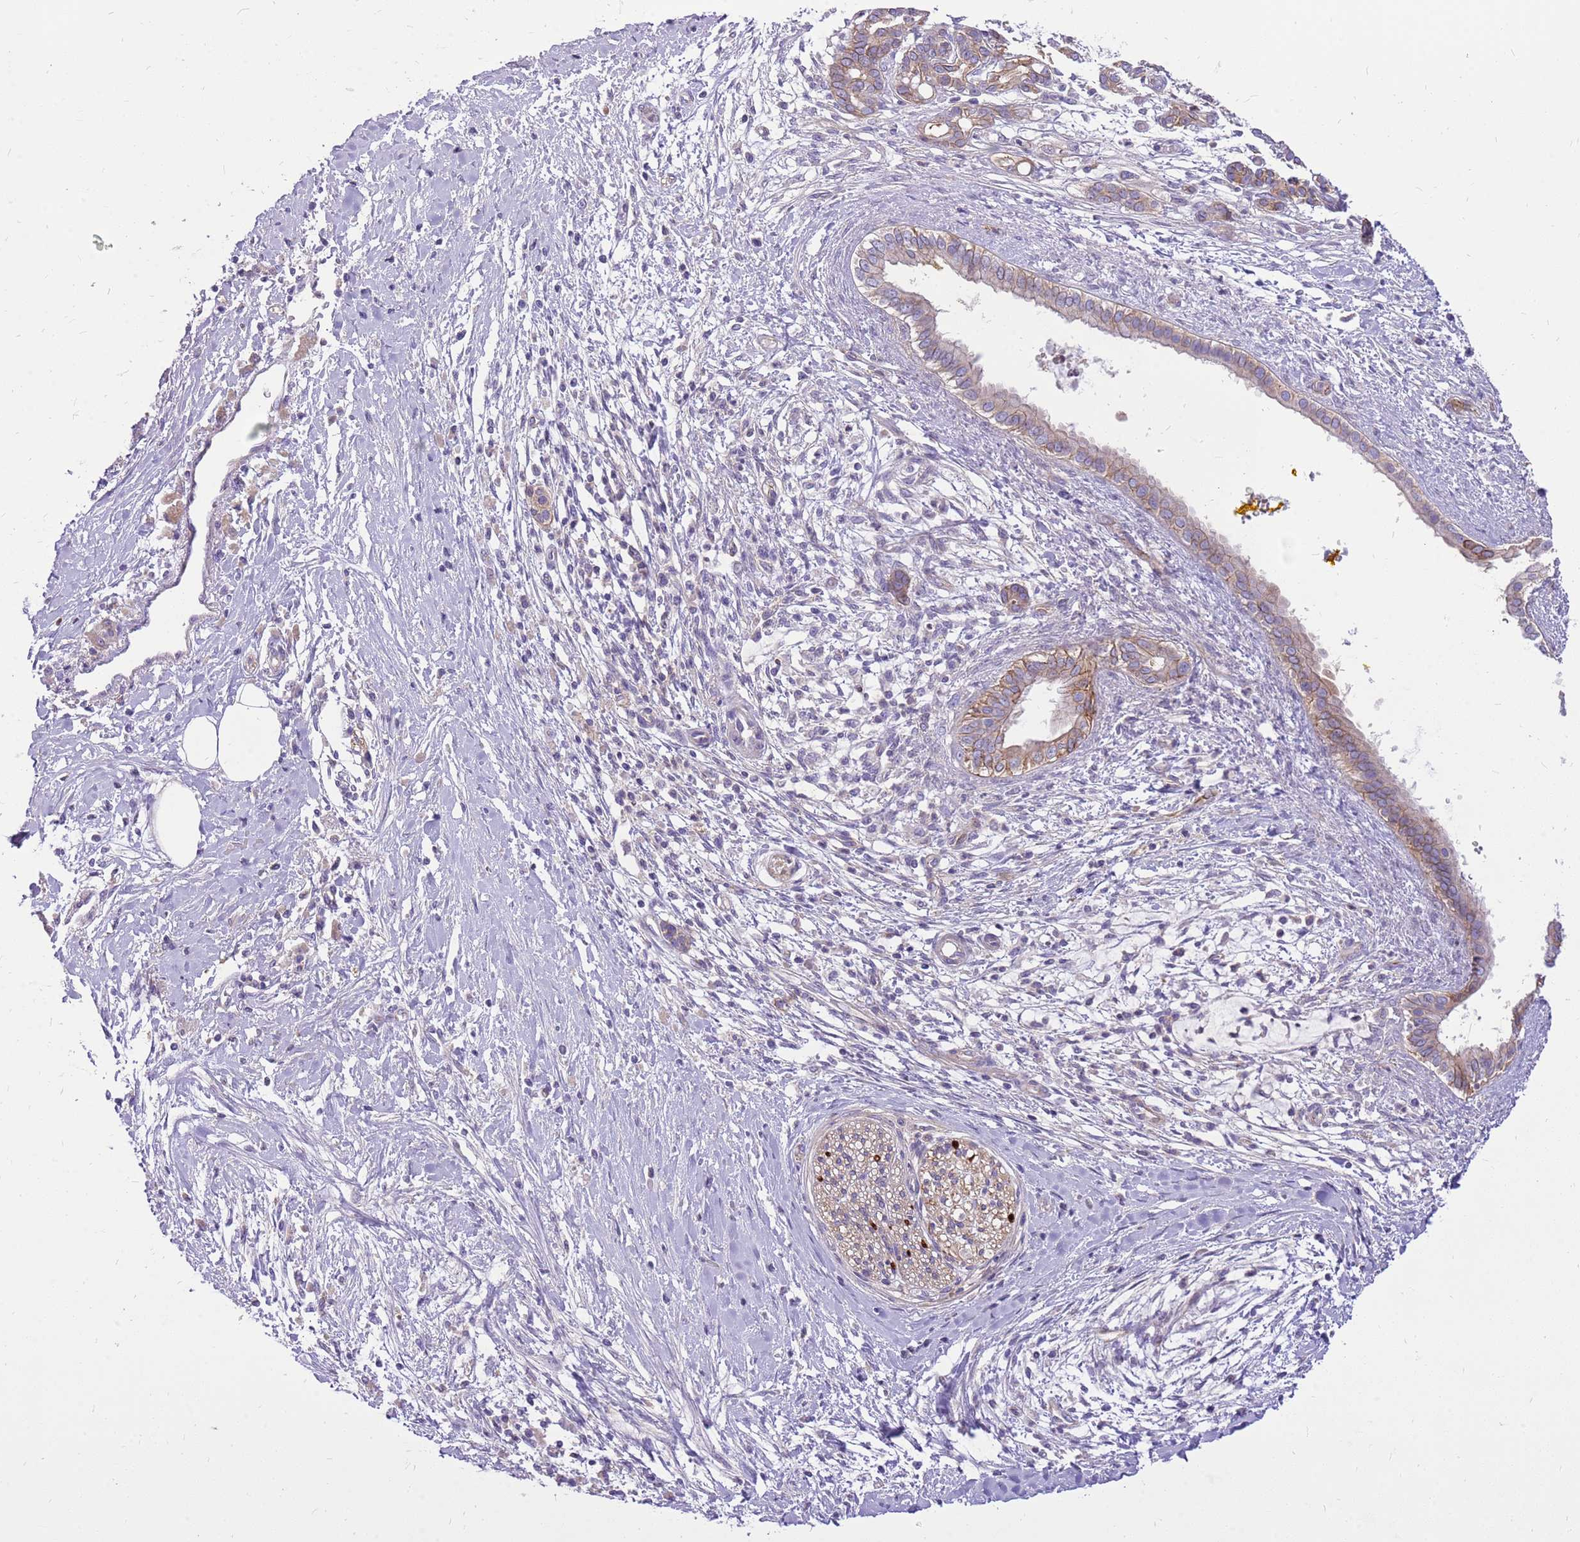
{"staining": {"intensity": "moderate", "quantity": "25%-75%", "location": "cytoplasmic/membranous"}, "tissue": "pancreatic cancer", "cell_type": "Tumor cells", "image_type": "cancer", "snomed": [{"axis": "morphology", "description": "Adenocarcinoma, NOS"}, {"axis": "topography", "description": "Pancreas"}], "caption": "This is a micrograph of IHC staining of pancreatic cancer (adenocarcinoma), which shows moderate expression in the cytoplasmic/membranous of tumor cells.", "gene": "WDR90", "patient": {"sex": "male", "age": 58}}